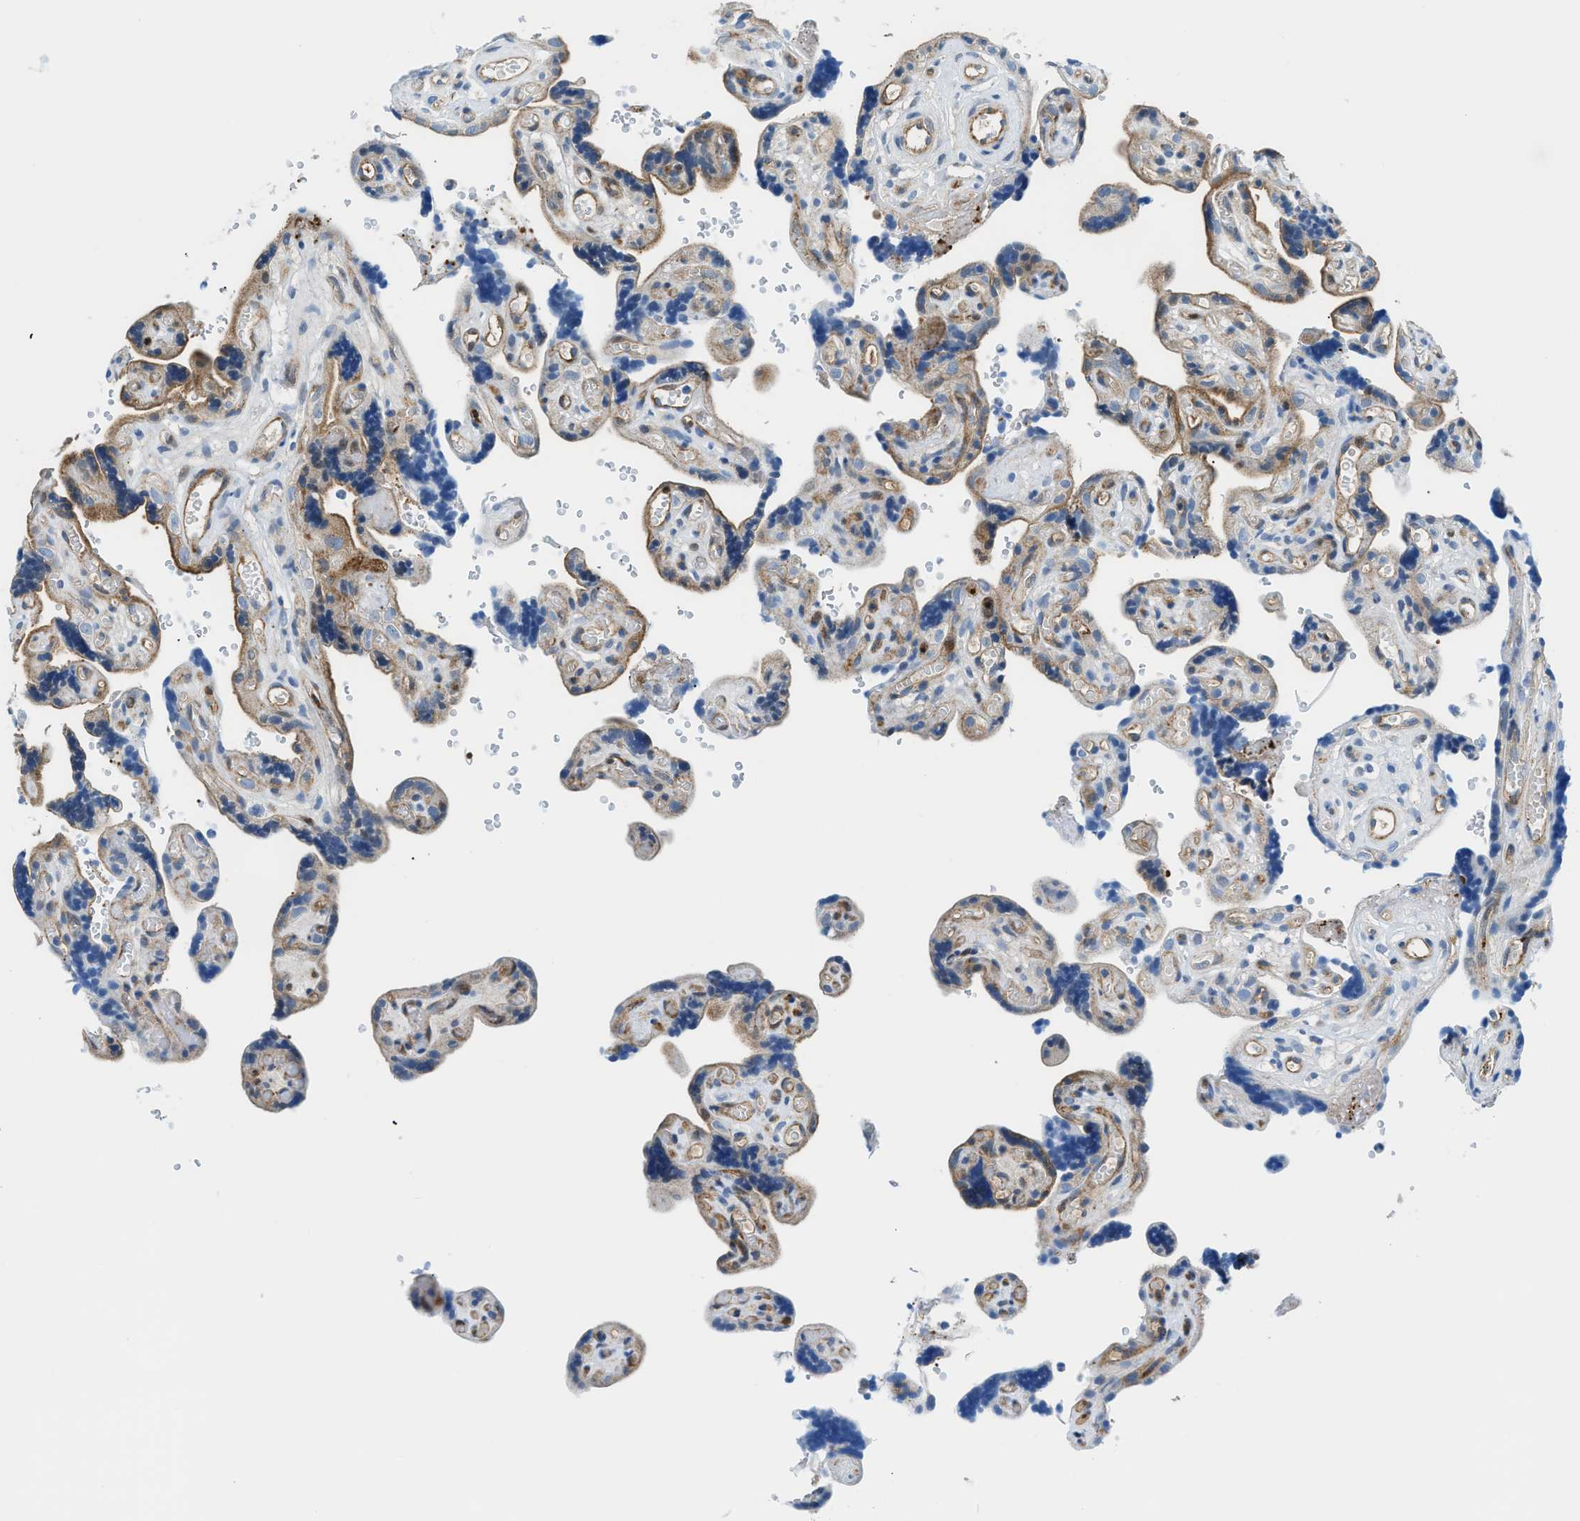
{"staining": {"intensity": "strong", "quantity": "<25%", "location": "cytoplasmic/membranous"}, "tissue": "placenta", "cell_type": "Decidual cells", "image_type": "normal", "snomed": [{"axis": "morphology", "description": "Normal tissue, NOS"}, {"axis": "topography", "description": "Placenta"}], "caption": "Normal placenta exhibits strong cytoplasmic/membranous positivity in about <25% of decidual cells.", "gene": "YWHAE", "patient": {"sex": "female", "age": 30}}